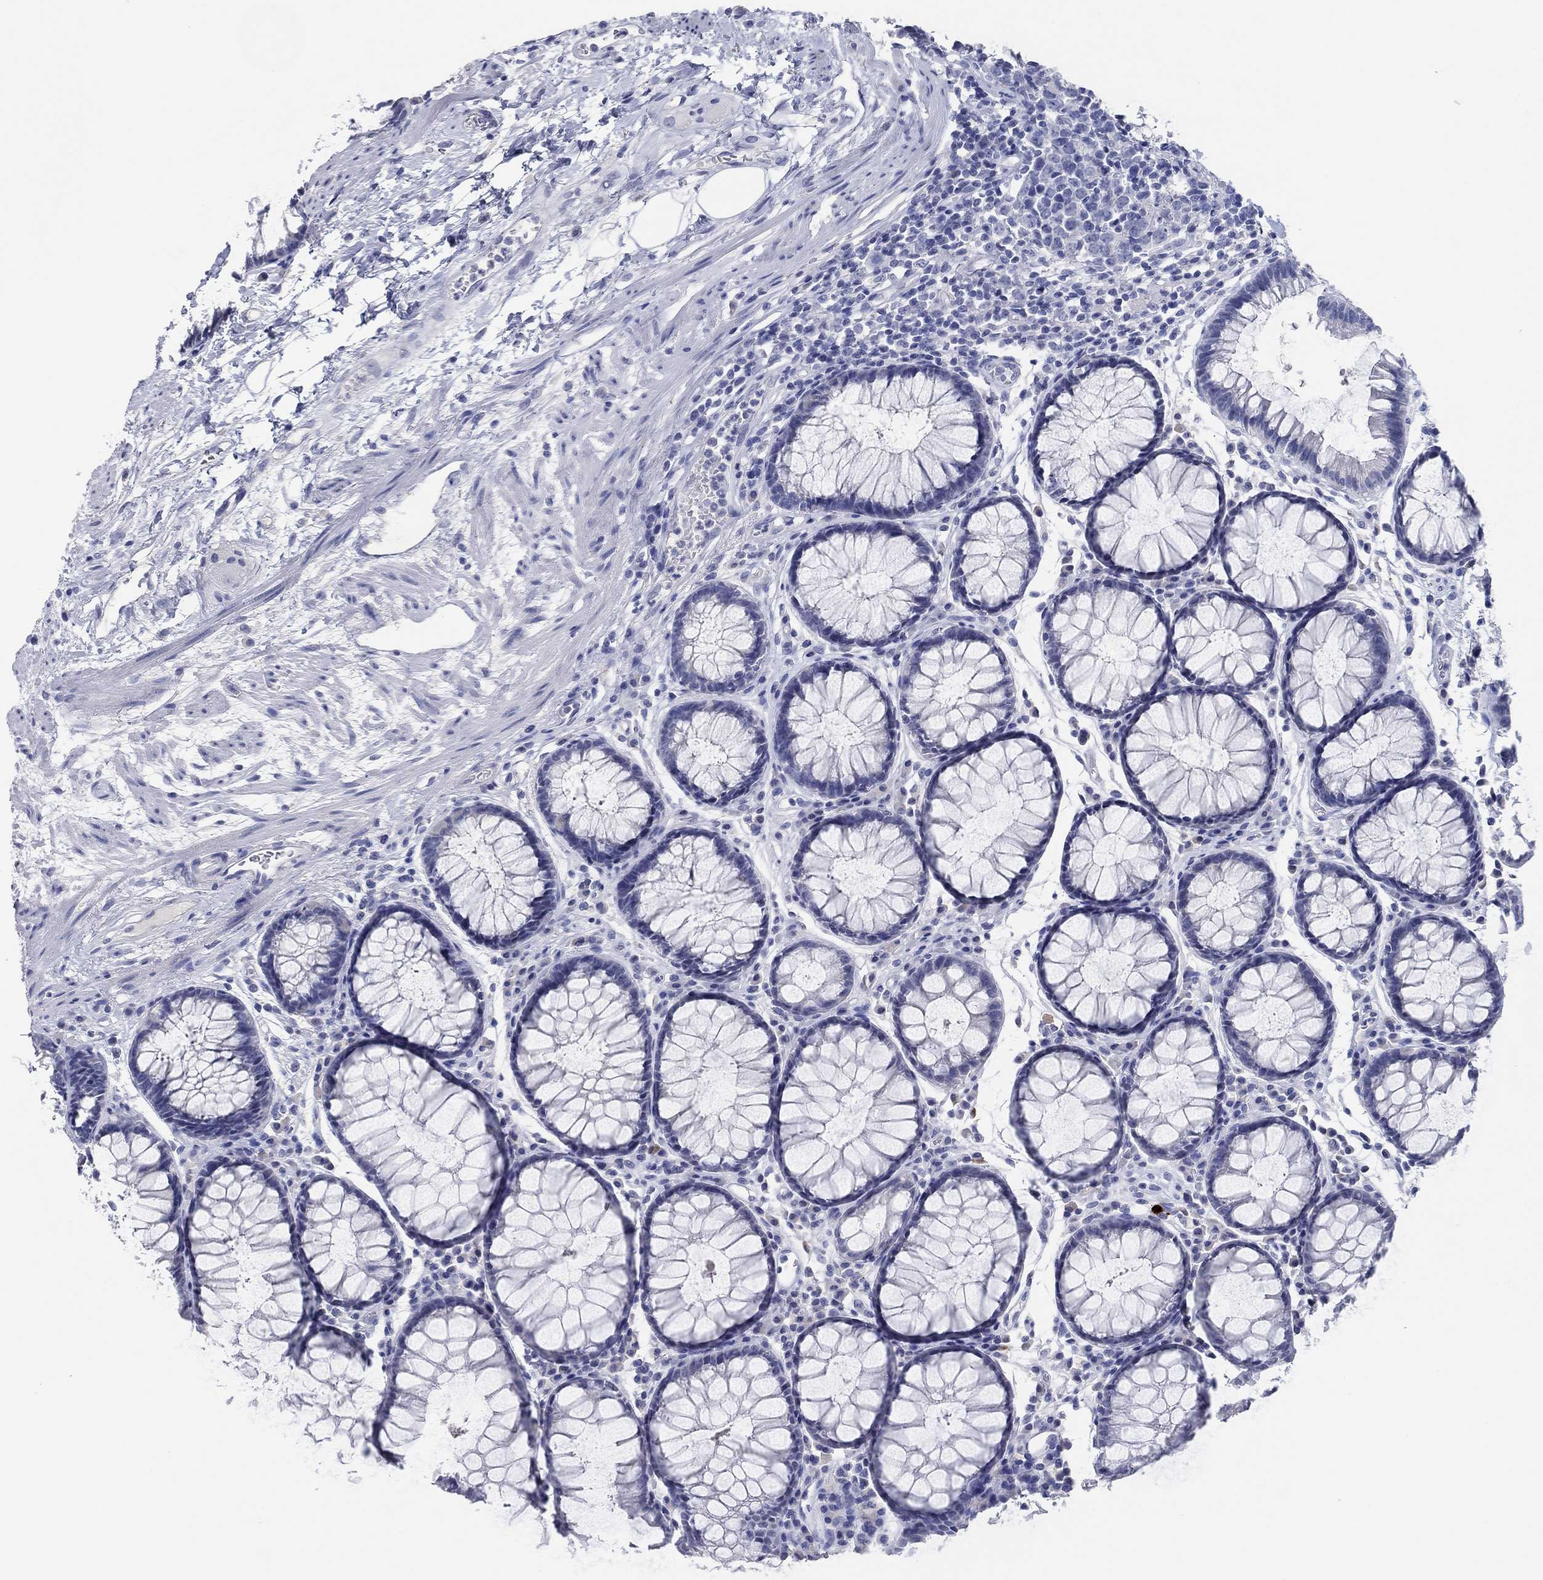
{"staining": {"intensity": "negative", "quantity": "none", "location": "none"}, "tissue": "rectum", "cell_type": "Glandular cells", "image_type": "normal", "snomed": [{"axis": "morphology", "description": "Normal tissue, NOS"}, {"axis": "topography", "description": "Rectum"}], "caption": "The immunohistochemistry (IHC) histopathology image has no significant positivity in glandular cells of rectum. Nuclei are stained in blue.", "gene": "POU5F1", "patient": {"sex": "female", "age": 68}}